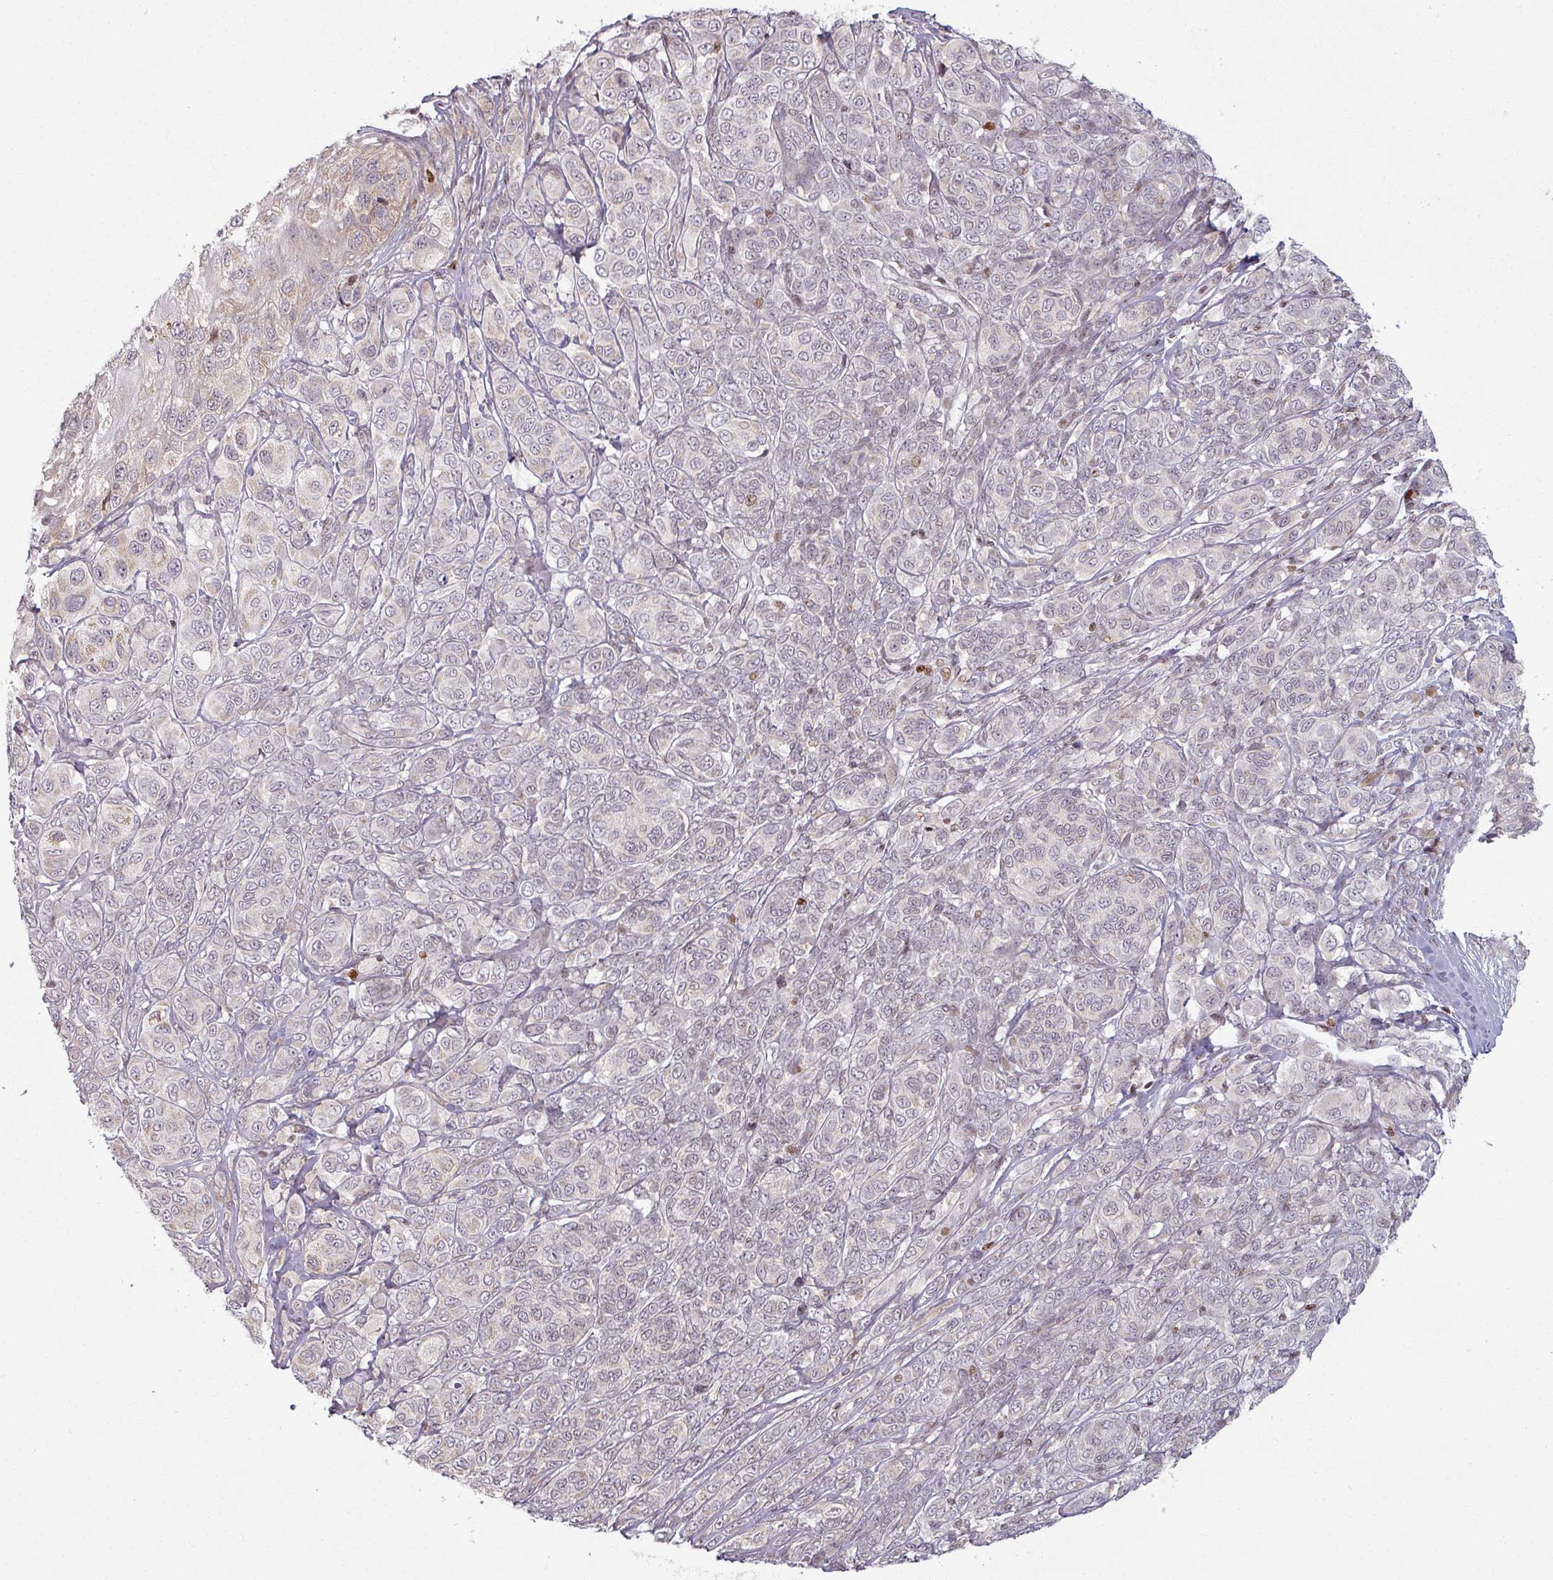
{"staining": {"intensity": "negative", "quantity": "none", "location": "none"}, "tissue": "melanoma", "cell_type": "Tumor cells", "image_type": "cancer", "snomed": [{"axis": "morphology", "description": "Malignant melanoma, NOS"}, {"axis": "topography", "description": "Skin"}], "caption": "This histopathology image is of melanoma stained with IHC to label a protein in brown with the nuclei are counter-stained blue. There is no expression in tumor cells. (DAB immunohistochemistry visualized using brightfield microscopy, high magnification).", "gene": "NCOR1", "patient": {"sex": "male", "age": 42}}